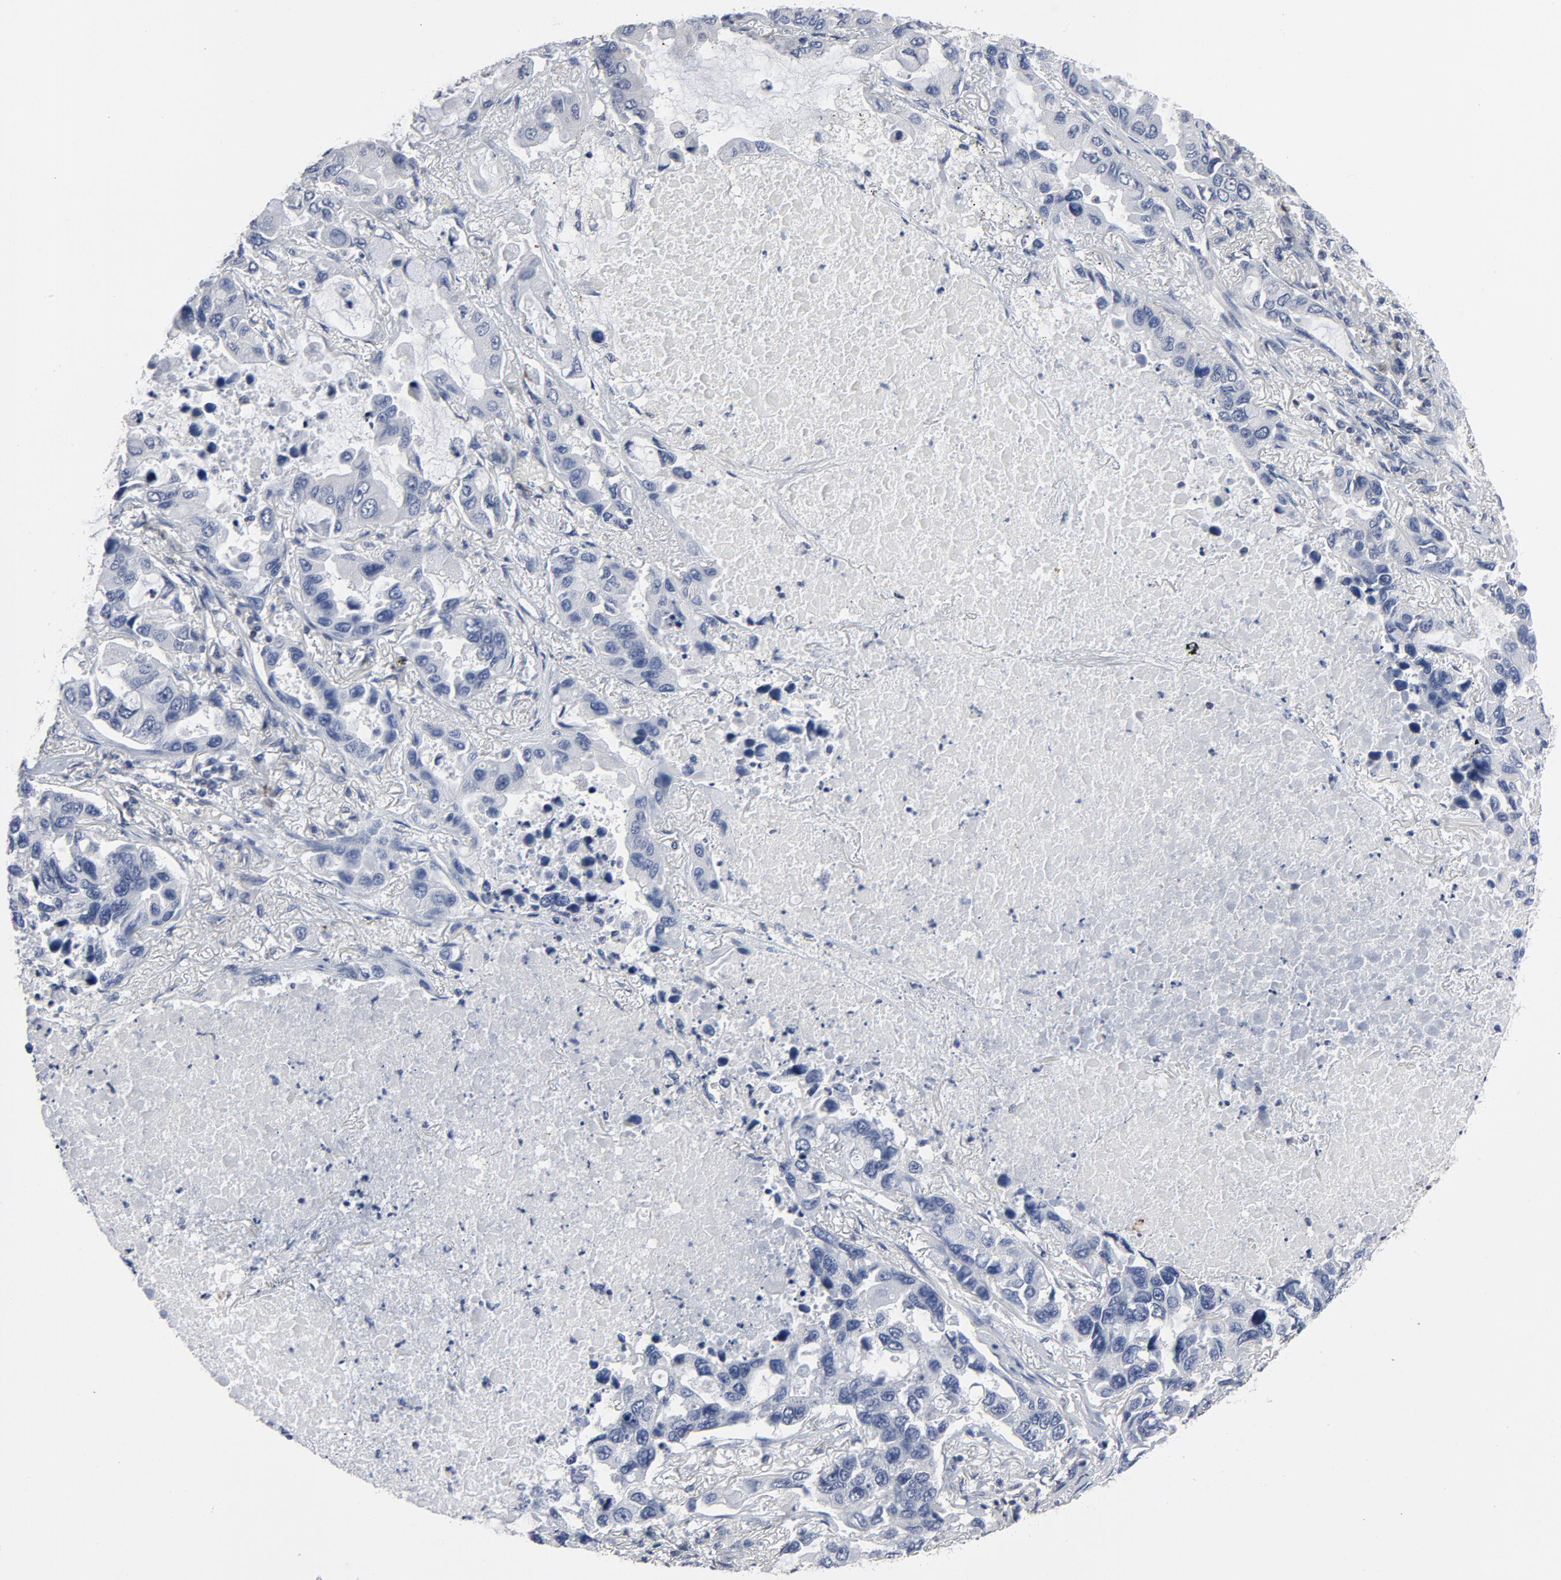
{"staining": {"intensity": "negative", "quantity": "none", "location": "none"}, "tissue": "lung cancer", "cell_type": "Tumor cells", "image_type": "cancer", "snomed": [{"axis": "morphology", "description": "Adenocarcinoma, NOS"}, {"axis": "topography", "description": "Lung"}], "caption": "Immunohistochemistry histopathology image of neoplastic tissue: human lung adenocarcinoma stained with DAB (3,3'-diaminobenzidine) exhibits no significant protein positivity in tumor cells.", "gene": "NFKB1", "patient": {"sex": "male", "age": 64}}